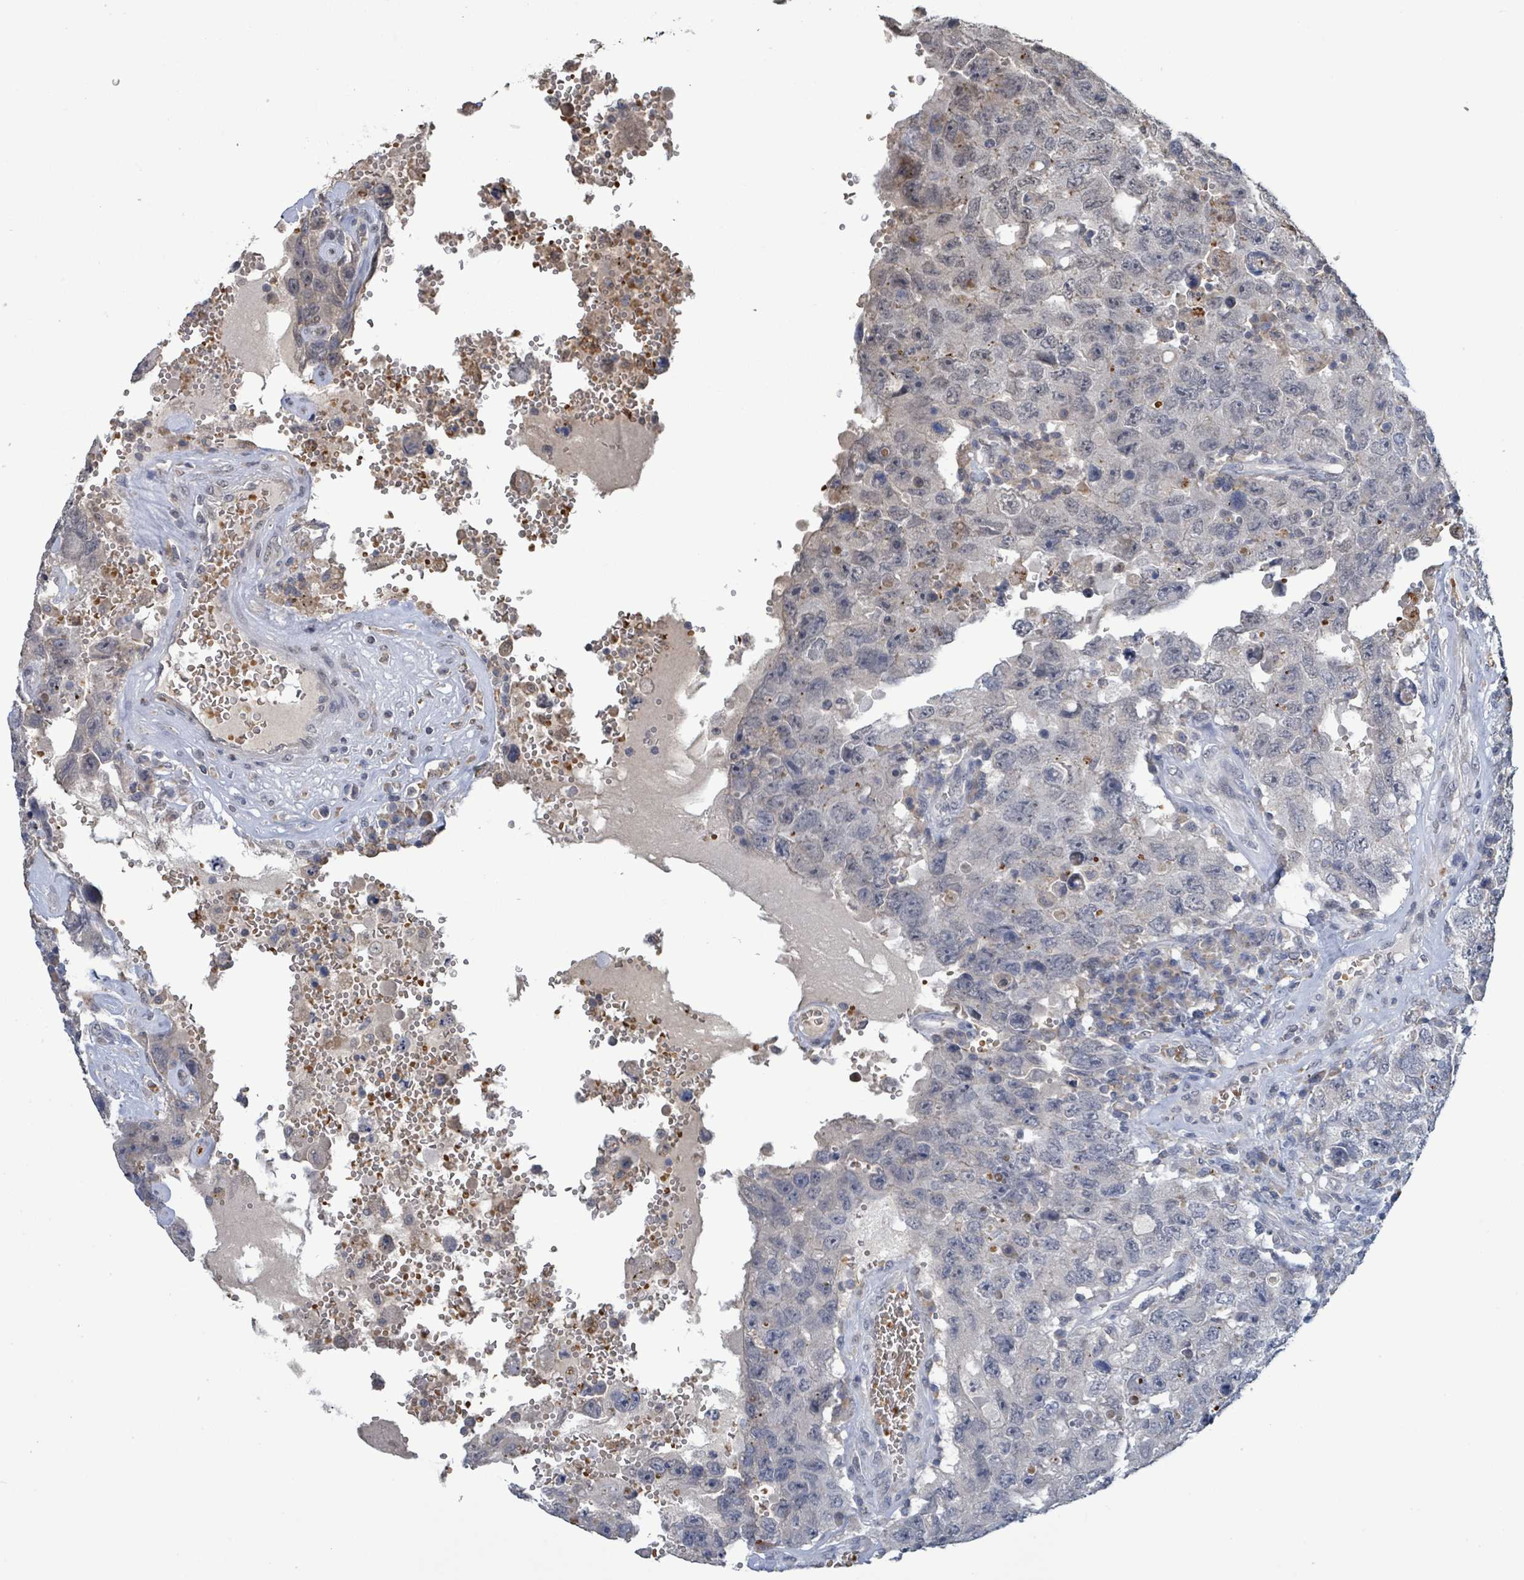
{"staining": {"intensity": "negative", "quantity": "none", "location": "none"}, "tissue": "testis cancer", "cell_type": "Tumor cells", "image_type": "cancer", "snomed": [{"axis": "morphology", "description": "Carcinoma, Embryonal, NOS"}, {"axis": "topography", "description": "Testis"}], "caption": "An immunohistochemistry photomicrograph of embryonal carcinoma (testis) is shown. There is no staining in tumor cells of embryonal carcinoma (testis). (Brightfield microscopy of DAB (3,3'-diaminobenzidine) immunohistochemistry at high magnification).", "gene": "SEBOX", "patient": {"sex": "male", "age": 26}}